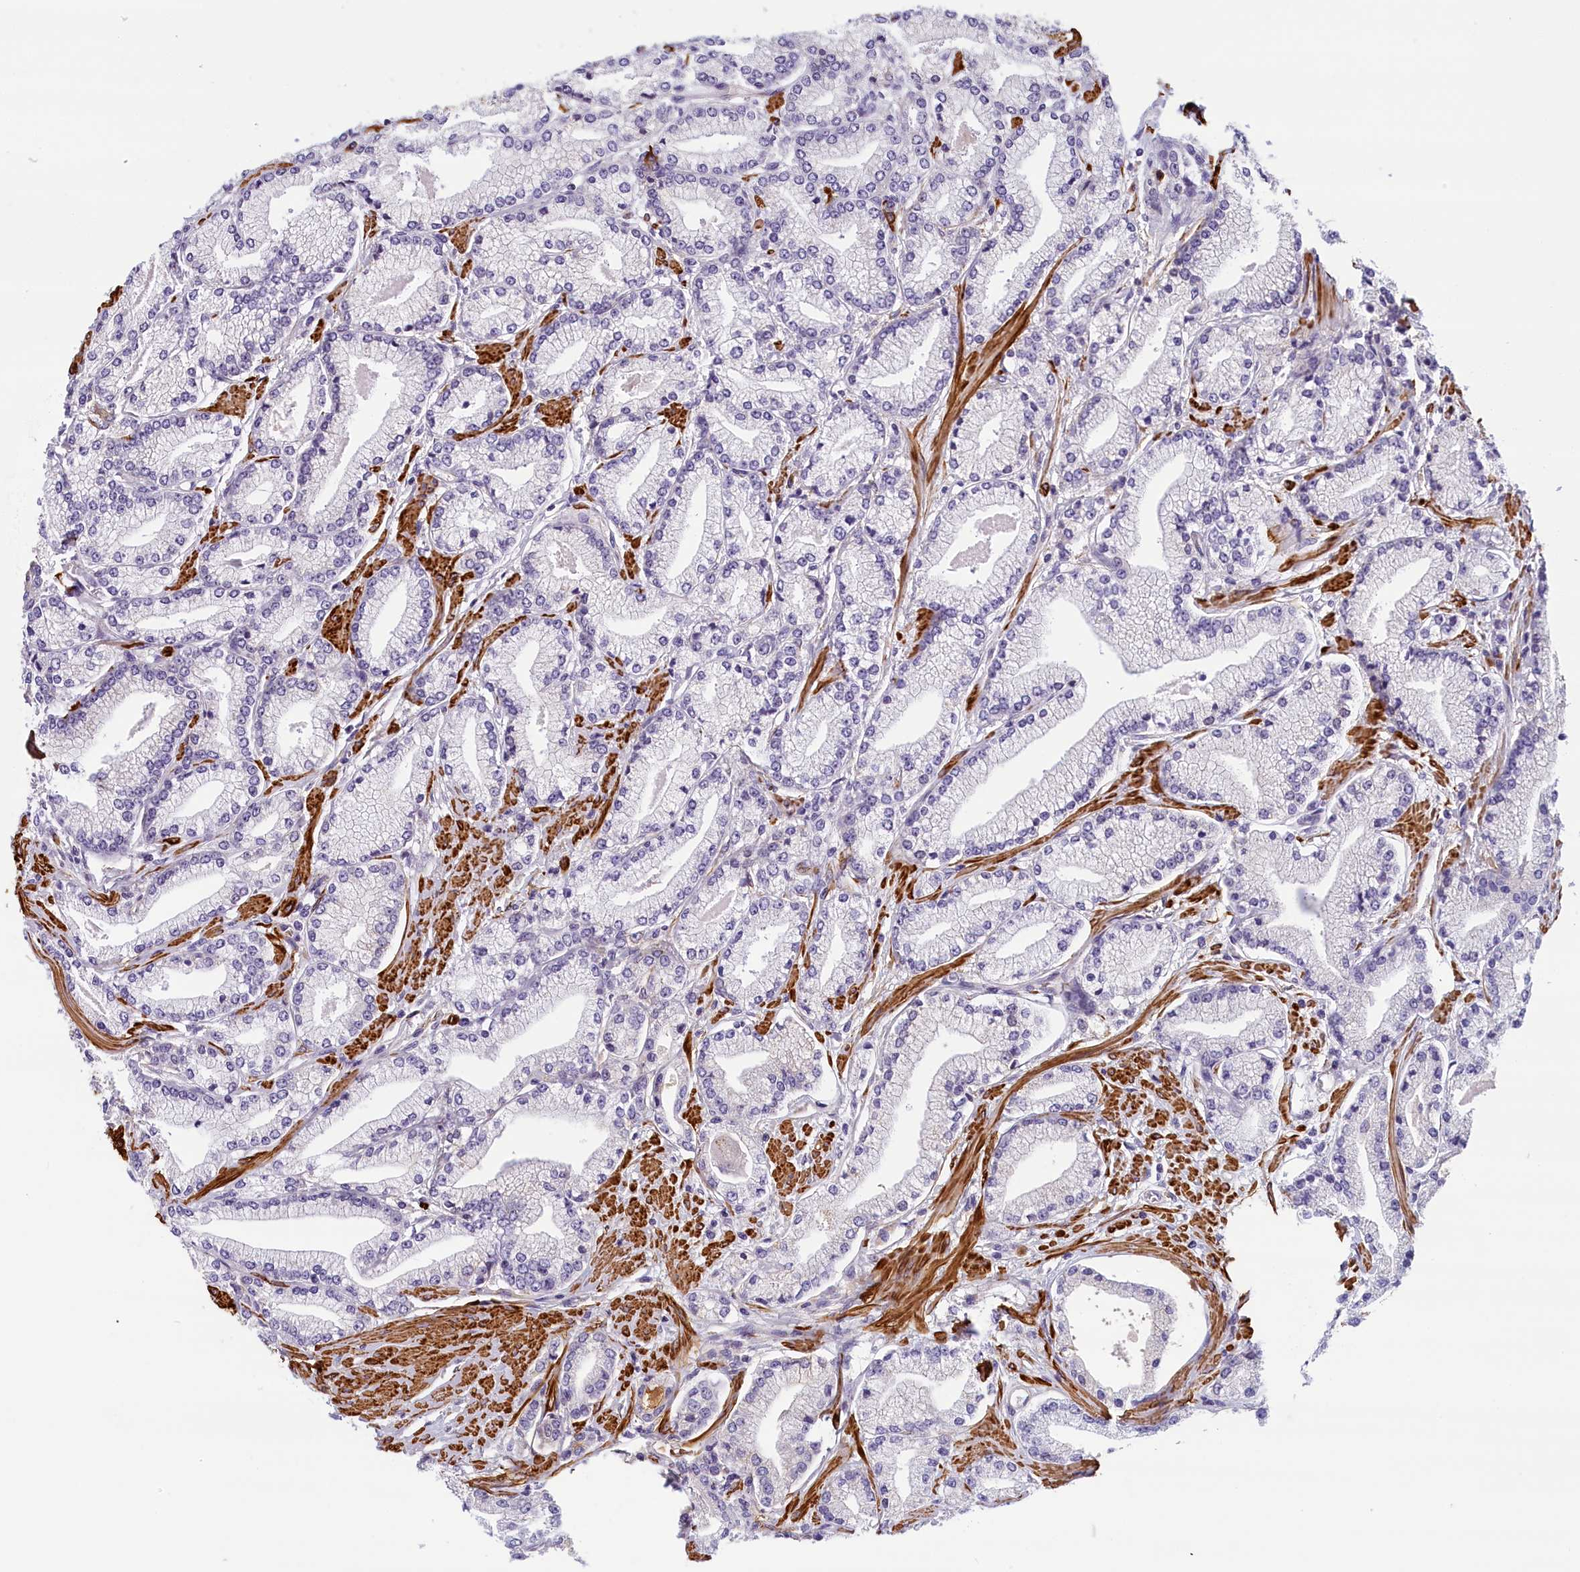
{"staining": {"intensity": "negative", "quantity": "none", "location": "none"}, "tissue": "prostate cancer", "cell_type": "Tumor cells", "image_type": "cancer", "snomed": [{"axis": "morphology", "description": "Adenocarcinoma, High grade"}, {"axis": "topography", "description": "Prostate"}], "caption": "Histopathology image shows no protein staining in tumor cells of high-grade adenocarcinoma (prostate) tissue. (Stains: DAB IHC with hematoxylin counter stain, Microscopy: brightfield microscopy at high magnification).", "gene": "BCL2L13", "patient": {"sex": "male", "age": 67}}